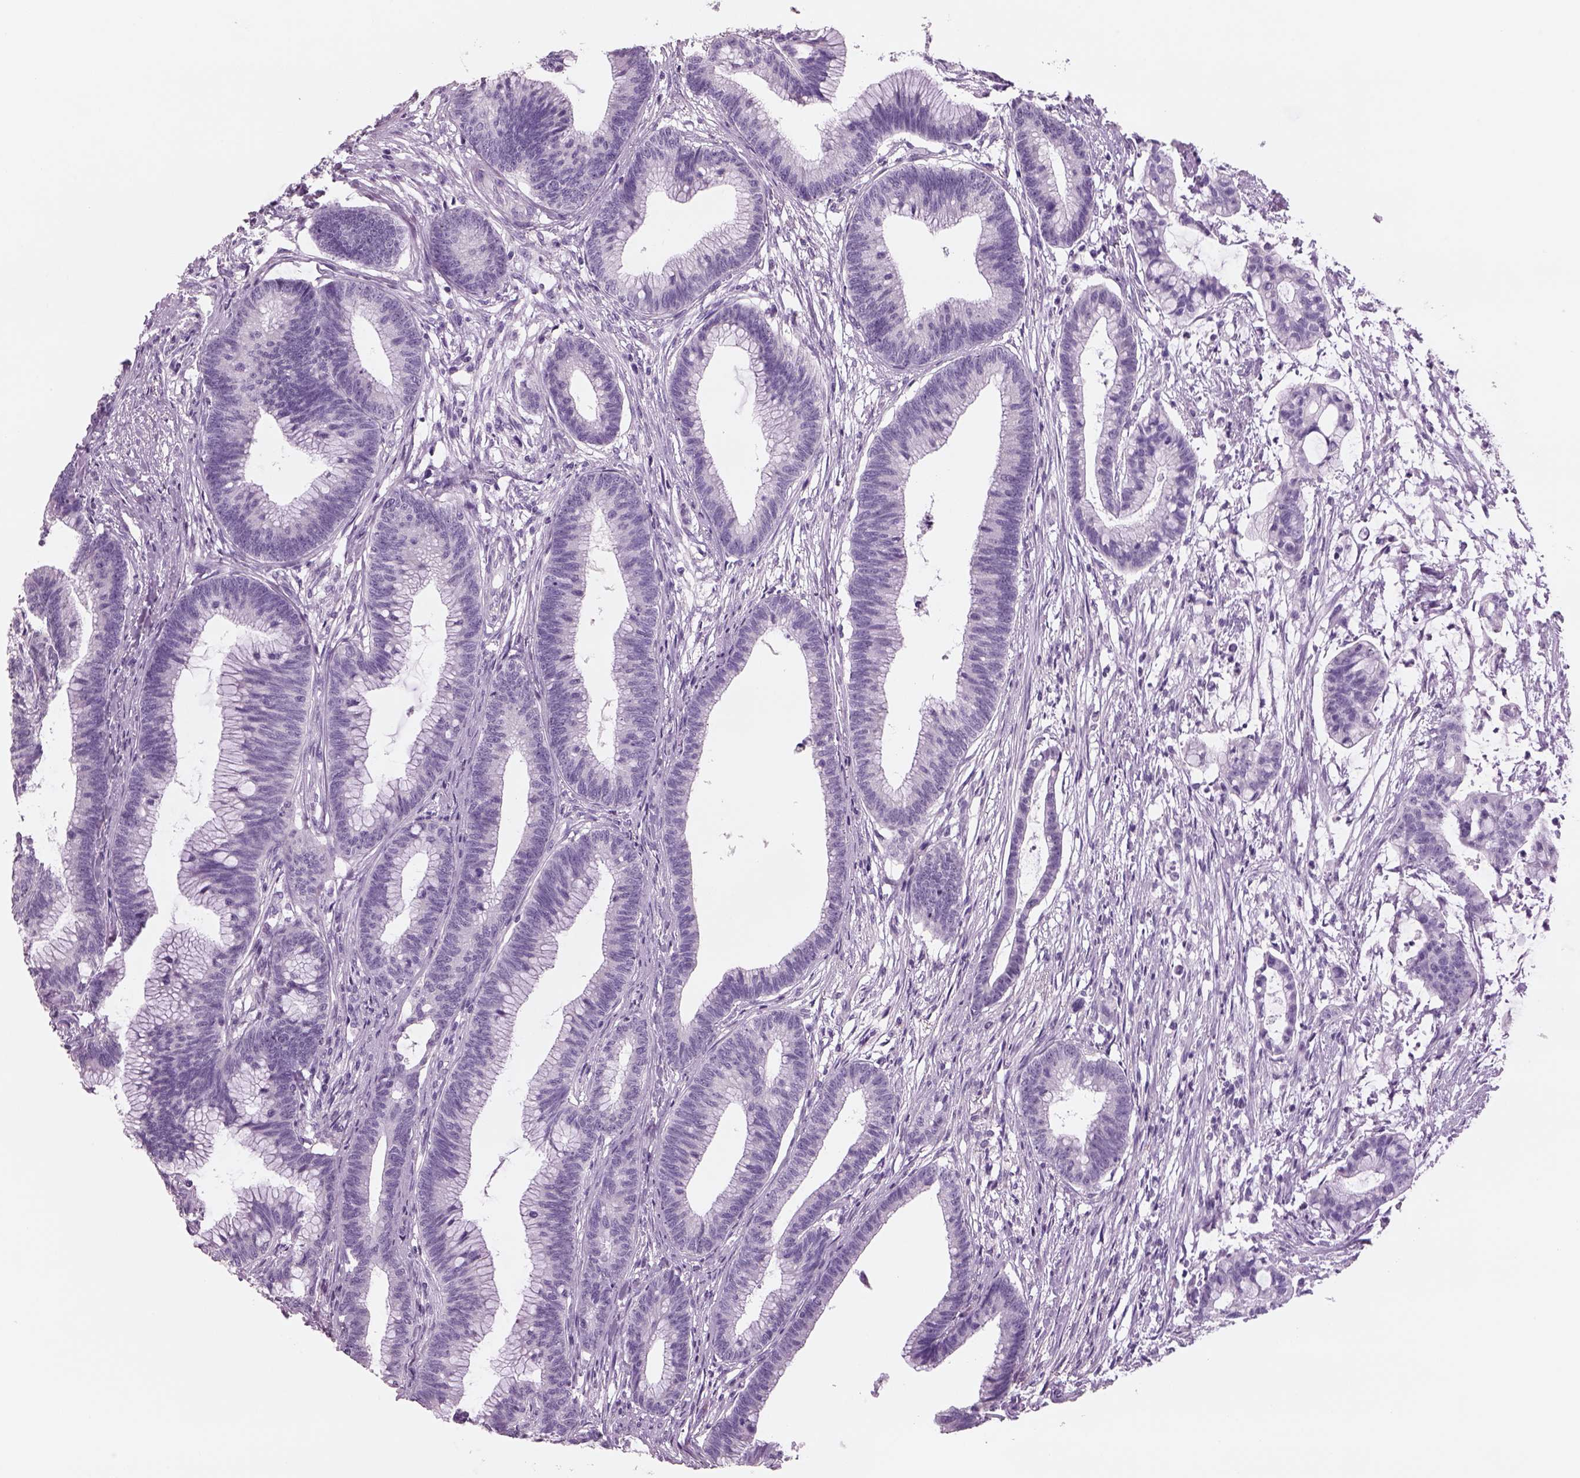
{"staining": {"intensity": "negative", "quantity": "none", "location": "none"}, "tissue": "colorectal cancer", "cell_type": "Tumor cells", "image_type": "cancer", "snomed": [{"axis": "morphology", "description": "Adenocarcinoma, NOS"}, {"axis": "topography", "description": "Colon"}], "caption": "Colorectal adenocarcinoma was stained to show a protein in brown. There is no significant expression in tumor cells. The staining was performed using DAB (3,3'-diaminobenzidine) to visualize the protein expression in brown, while the nuclei were stained in blue with hematoxylin (Magnification: 20x).", "gene": "RHO", "patient": {"sex": "female", "age": 78}}